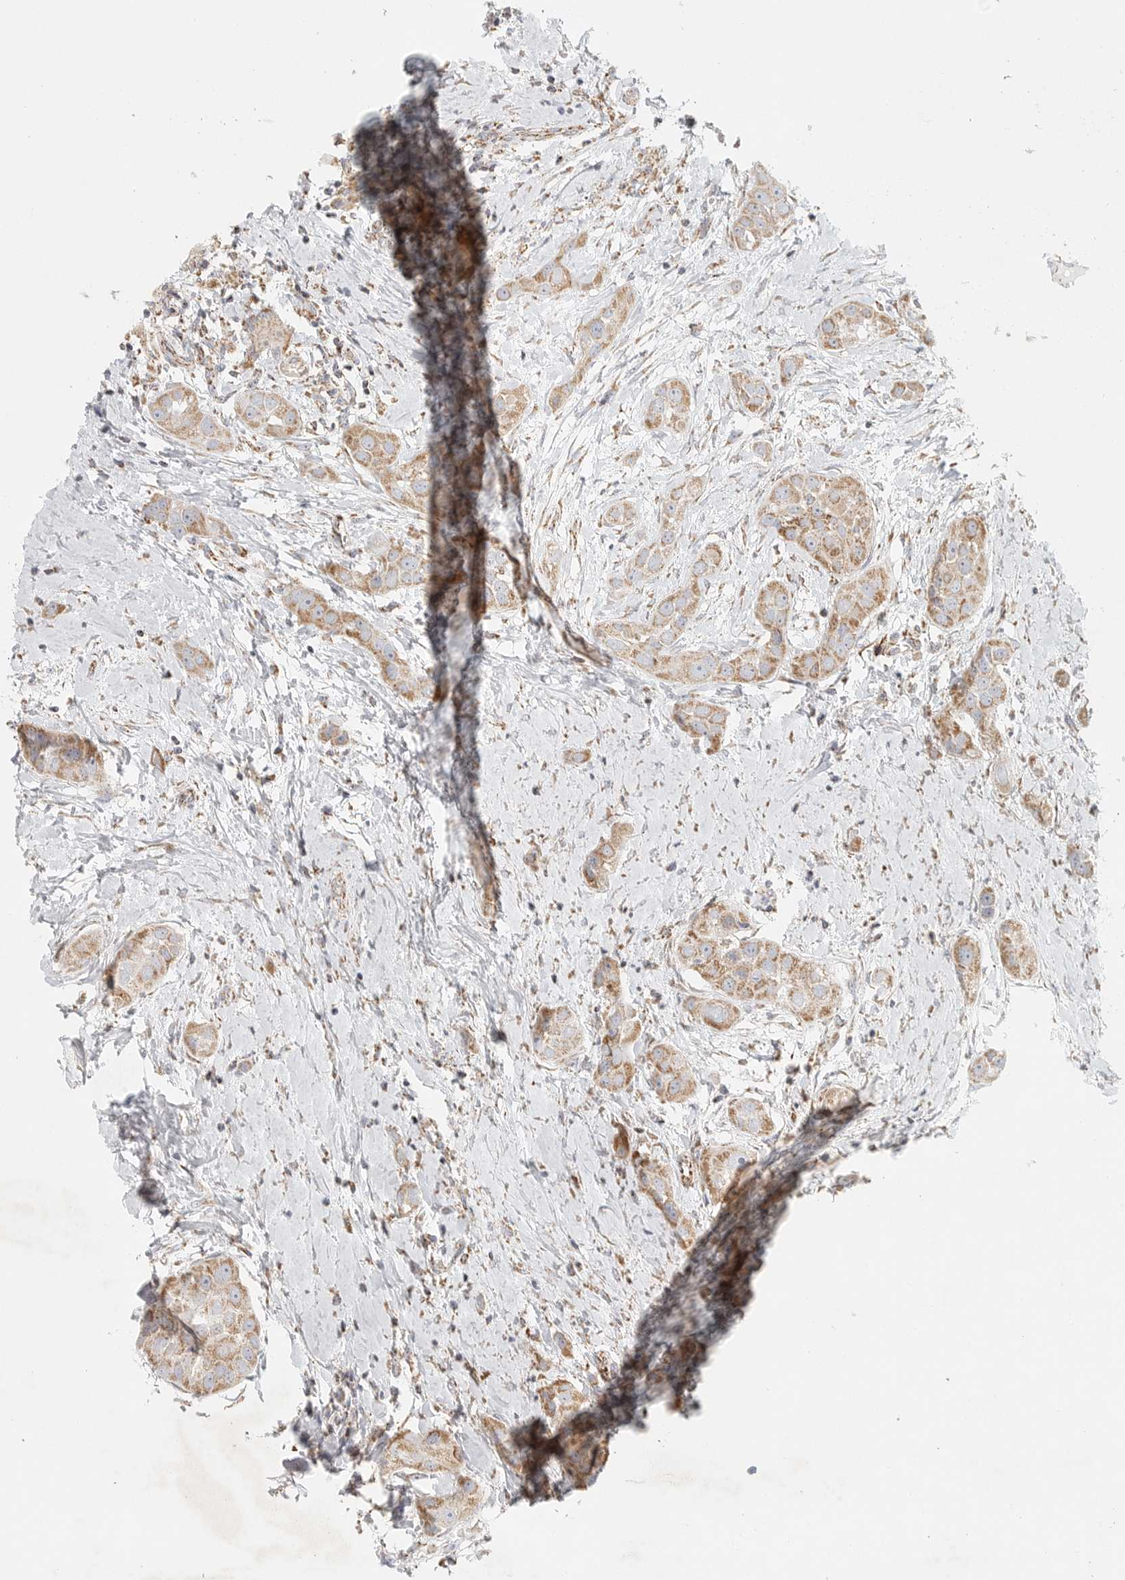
{"staining": {"intensity": "moderate", "quantity": ">75%", "location": "cytoplasmic/membranous"}, "tissue": "head and neck cancer", "cell_type": "Tumor cells", "image_type": "cancer", "snomed": [{"axis": "morphology", "description": "Normal tissue, NOS"}, {"axis": "morphology", "description": "Squamous cell carcinoma, NOS"}, {"axis": "topography", "description": "Skeletal muscle"}, {"axis": "topography", "description": "Head-Neck"}], "caption": "Human squamous cell carcinoma (head and neck) stained with a brown dye shows moderate cytoplasmic/membranous positive positivity in about >75% of tumor cells.", "gene": "SLC25A26", "patient": {"sex": "male", "age": 51}}